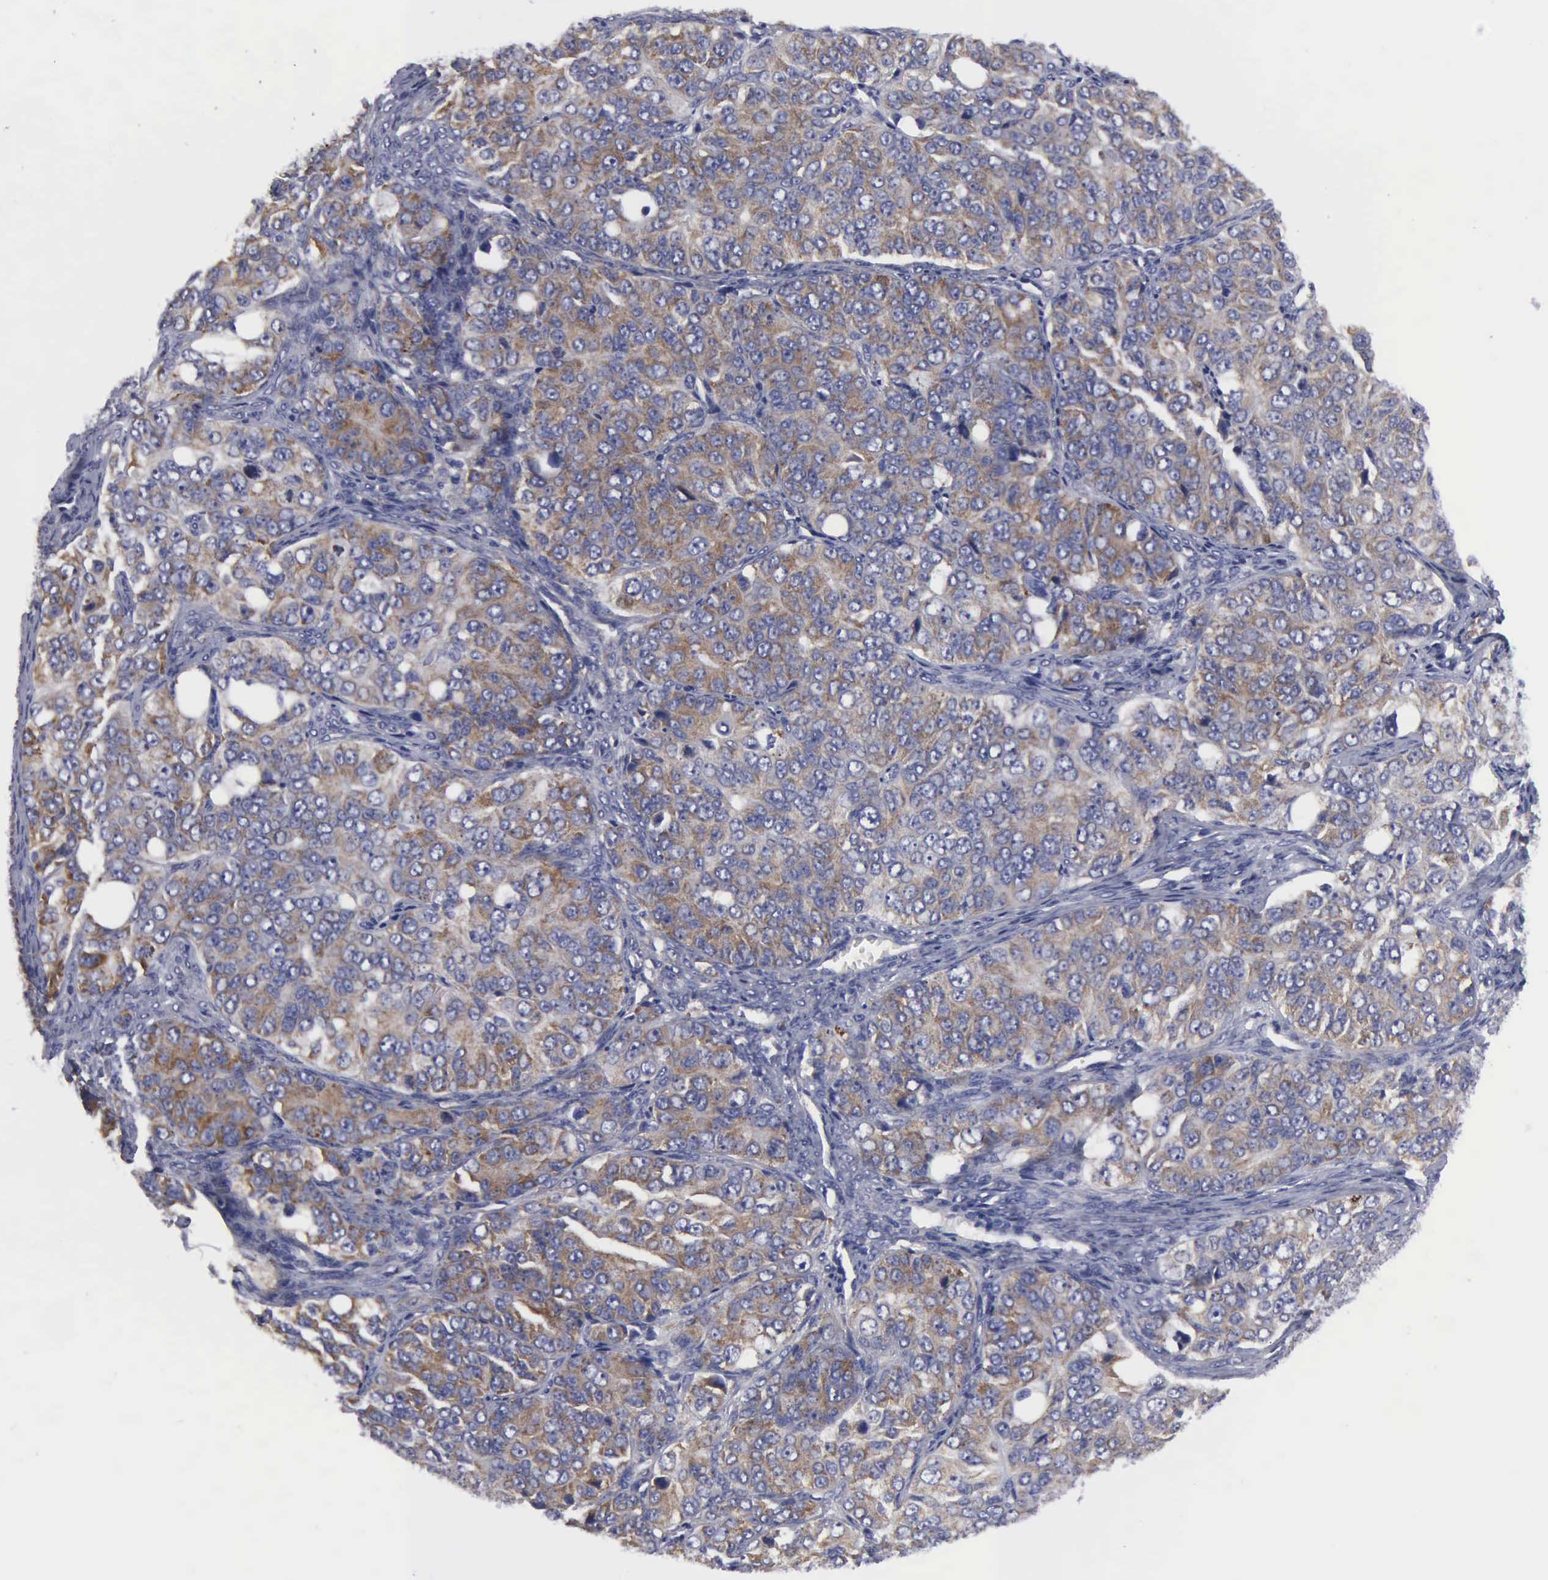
{"staining": {"intensity": "moderate", "quantity": "25%-75%", "location": "cytoplasmic/membranous"}, "tissue": "ovarian cancer", "cell_type": "Tumor cells", "image_type": "cancer", "snomed": [{"axis": "morphology", "description": "Carcinoma, endometroid"}, {"axis": "topography", "description": "Ovary"}], "caption": "Tumor cells show medium levels of moderate cytoplasmic/membranous positivity in about 25%-75% of cells in endometroid carcinoma (ovarian).", "gene": "TXLNG", "patient": {"sex": "female", "age": 51}}